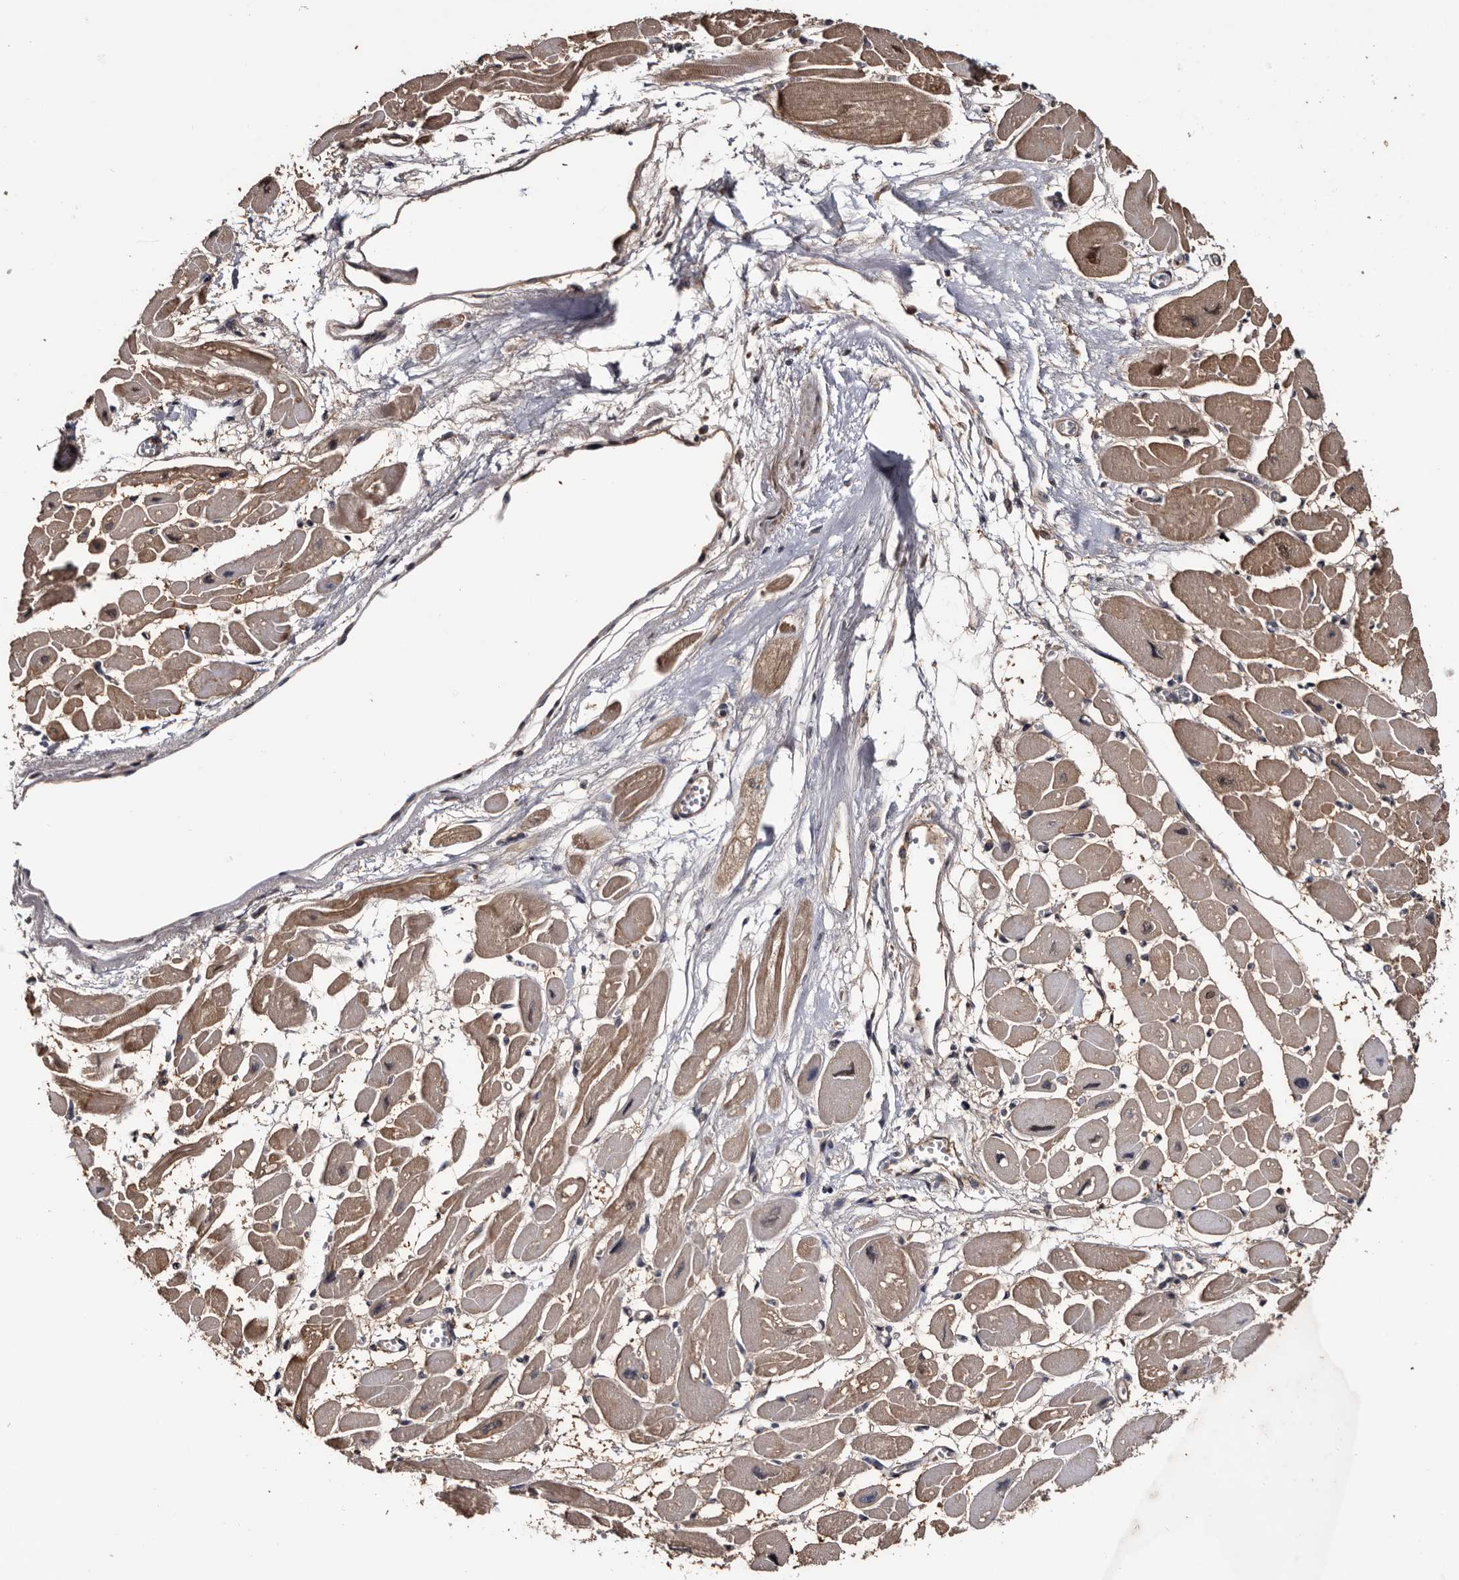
{"staining": {"intensity": "moderate", "quantity": ">75%", "location": "cytoplasmic/membranous"}, "tissue": "heart muscle", "cell_type": "Cardiomyocytes", "image_type": "normal", "snomed": [{"axis": "morphology", "description": "Normal tissue, NOS"}, {"axis": "topography", "description": "Heart"}], "caption": "Cardiomyocytes reveal medium levels of moderate cytoplasmic/membranous positivity in about >75% of cells in normal heart muscle.", "gene": "TTI2", "patient": {"sex": "female", "age": 54}}